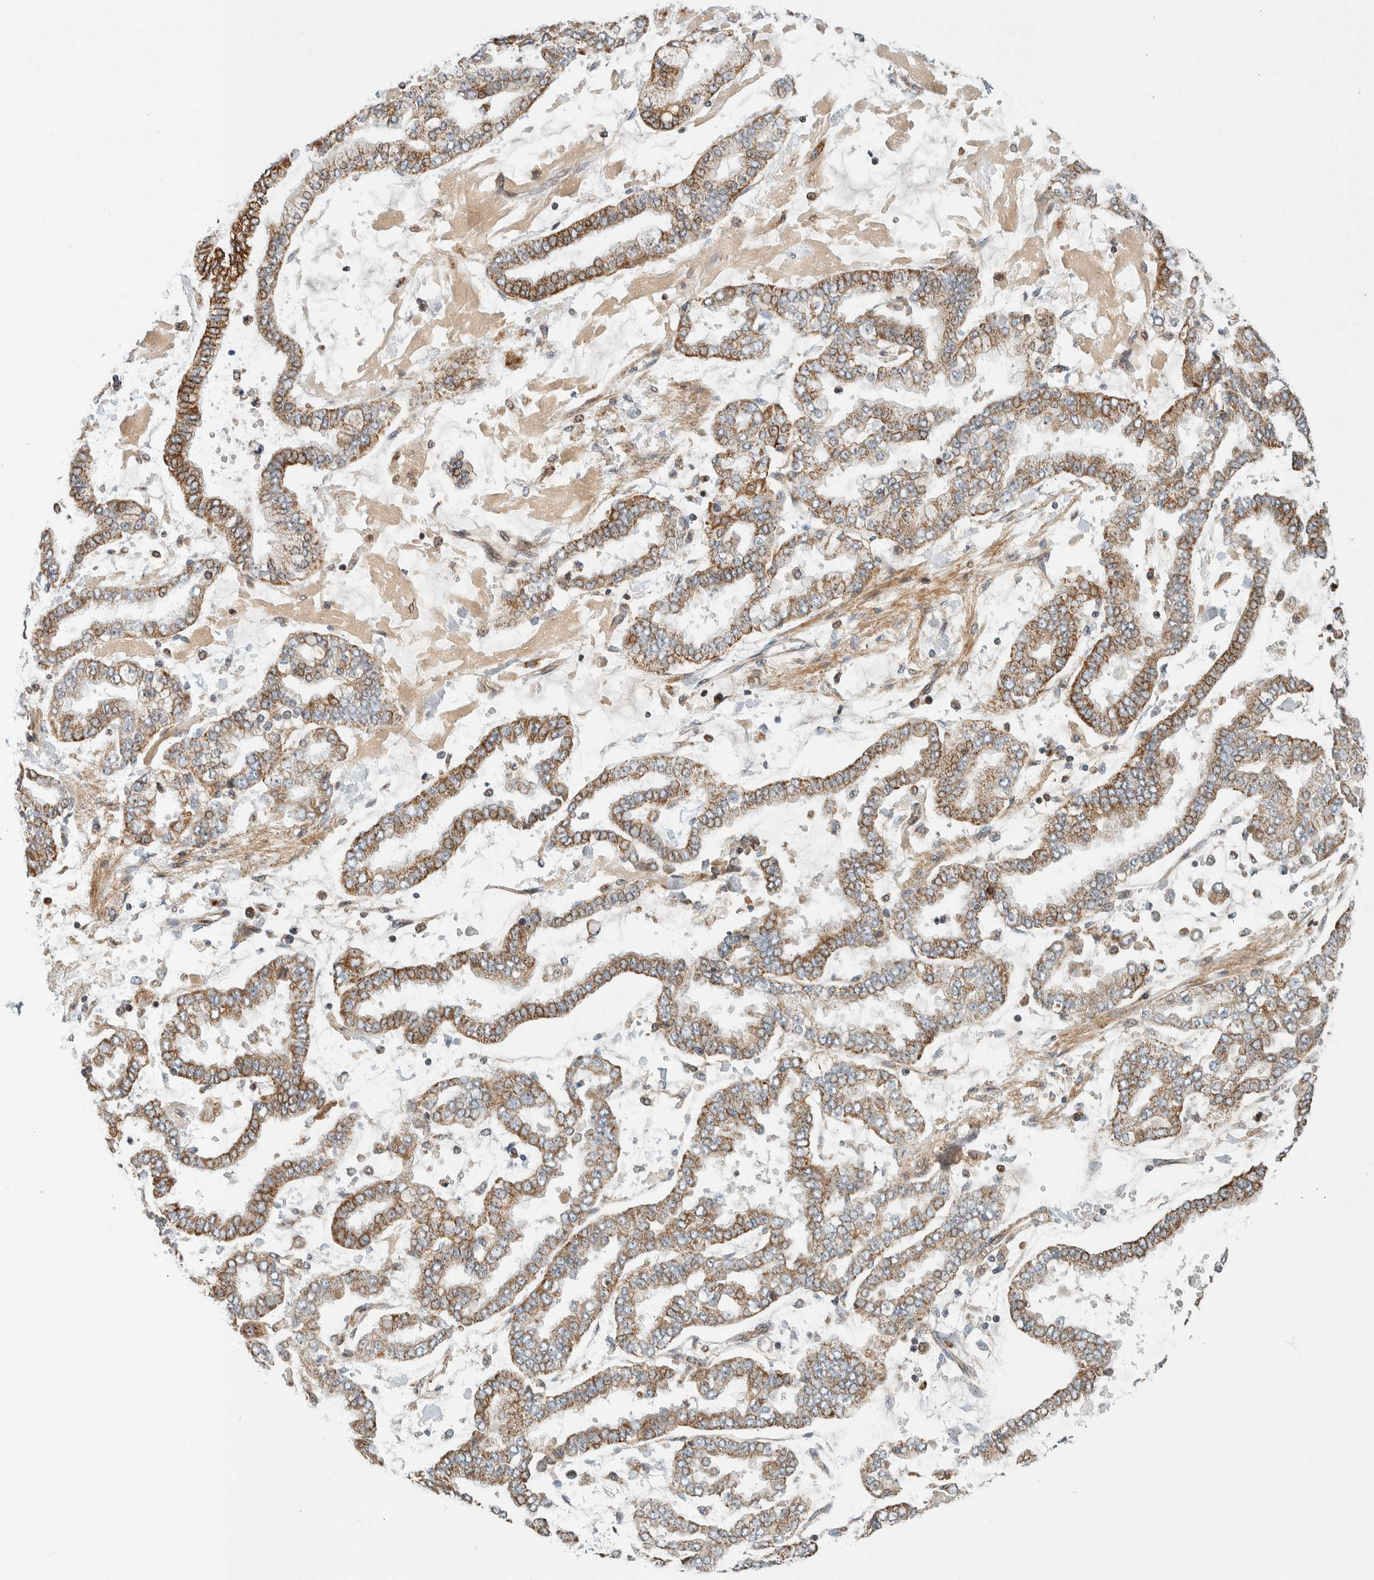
{"staining": {"intensity": "moderate", "quantity": ">75%", "location": "cytoplasmic/membranous"}, "tissue": "stomach cancer", "cell_type": "Tumor cells", "image_type": "cancer", "snomed": [{"axis": "morphology", "description": "Normal tissue, NOS"}, {"axis": "morphology", "description": "Adenocarcinoma, NOS"}, {"axis": "topography", "description": "Stomach, upper"}, {"axis": "topography", "description": "Stomach"}], "caption": "Tumor cells display medium levels of moderate cytoplasmic/membranous expression in approximately >75% of cells in stomach adenocarcinoma.", "gene": "AFP", "patient": {"sex": "male", "age": 76}}